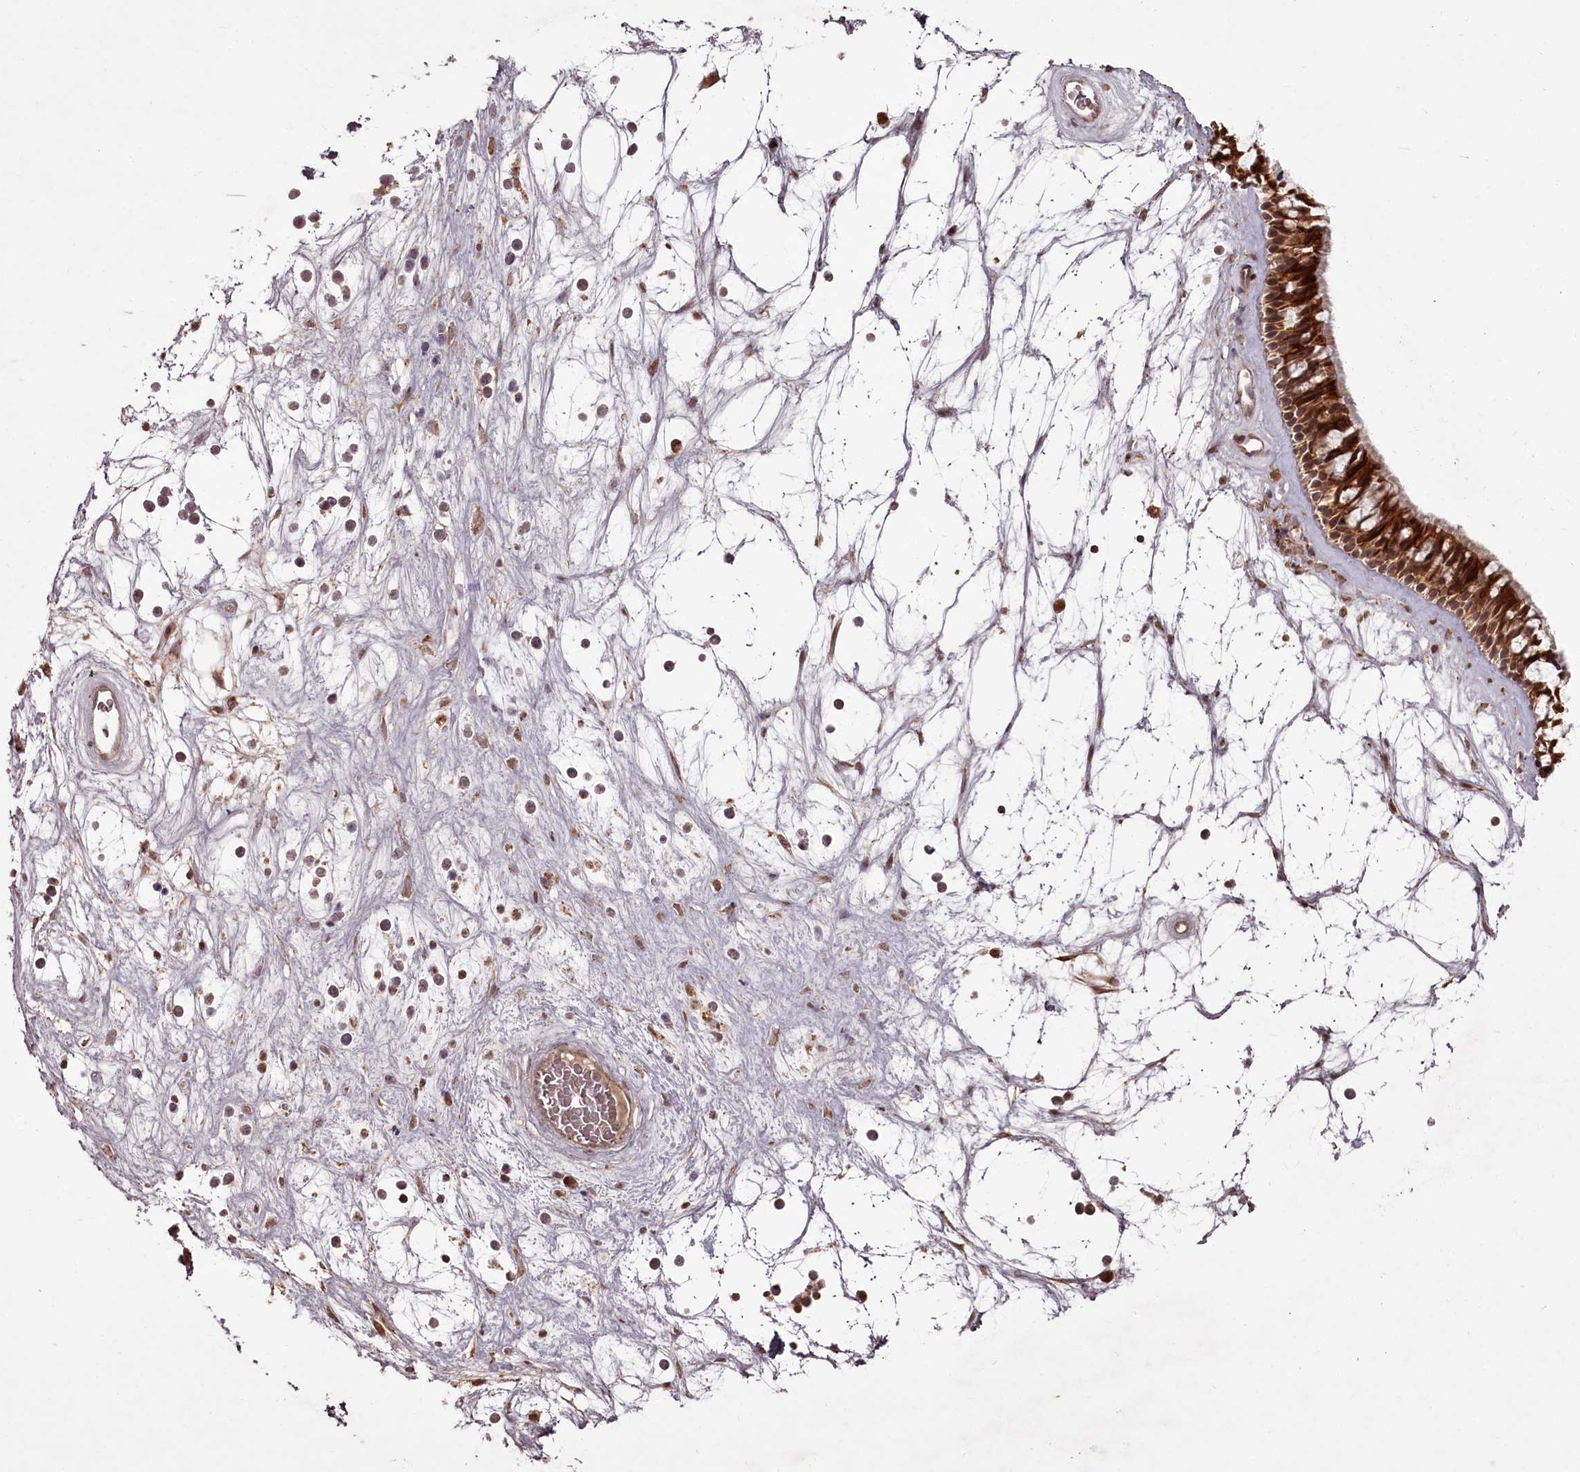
{"staining": {"intensity": "strong", "quantity": ">75%", "location": "cytoplasmic/membranous"}, "tissue": "nasopharynx", "cell_type": "Respiratory epithelial cells", "image_type": "normal", "snomed": [{"axis": "morphology", "description": "Normal tissue, NOS"}, {"axis": "topography", "description": "Nasopharynx"}], "caption": "Strong cytoplasmic/membranous protein staining is identified in about >75% of respiratory epithelial cells in nasopharynx. The protein of interest is stained brown, and the nuclei are stained in blue (DAB (3,3'-diaminobenzidine) IHC with brightfield microscopy, high magnification).", "gene": "PCBP2", "patient": {"sex": "male", "age": 64}}